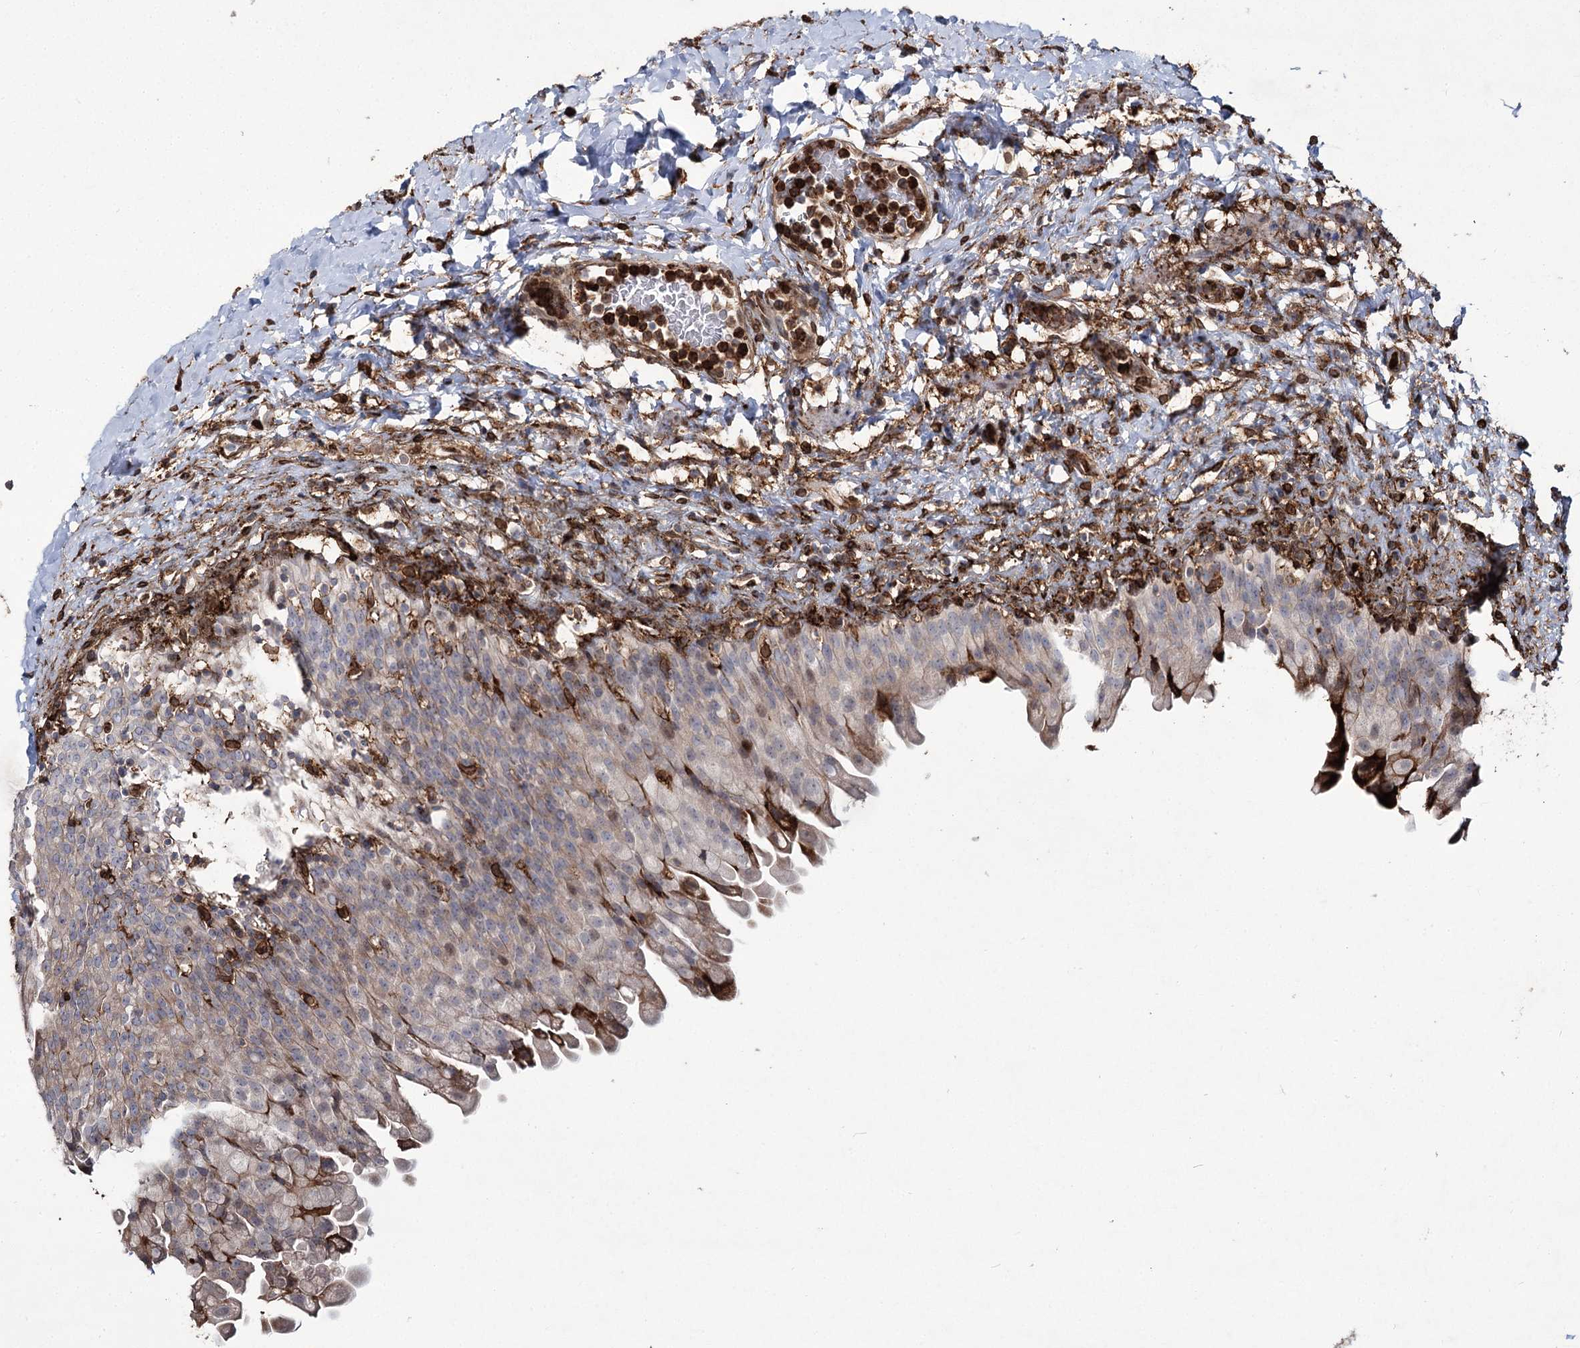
{"staining": {"intensity": "moderate", "quantity": "<25%", "location": "cytoplasmic/membranous"}, "tissue": "urinary bladder", "cell_type": "Urothelial cells", "image_type": "normal", "snomed": [{"axis": "morphology", "description": "Normal tissue, NOS"}, {"axis": "topography", "description": "Urinary bladder"}], "caption": "Protein staining displays moderate cytoplasmic/membranous positivity in approximately <25% of urothelial cells in normal urinary bladder.", "gene": "DCUN1D4", "patient": {"sex": "female", "age": 27}}